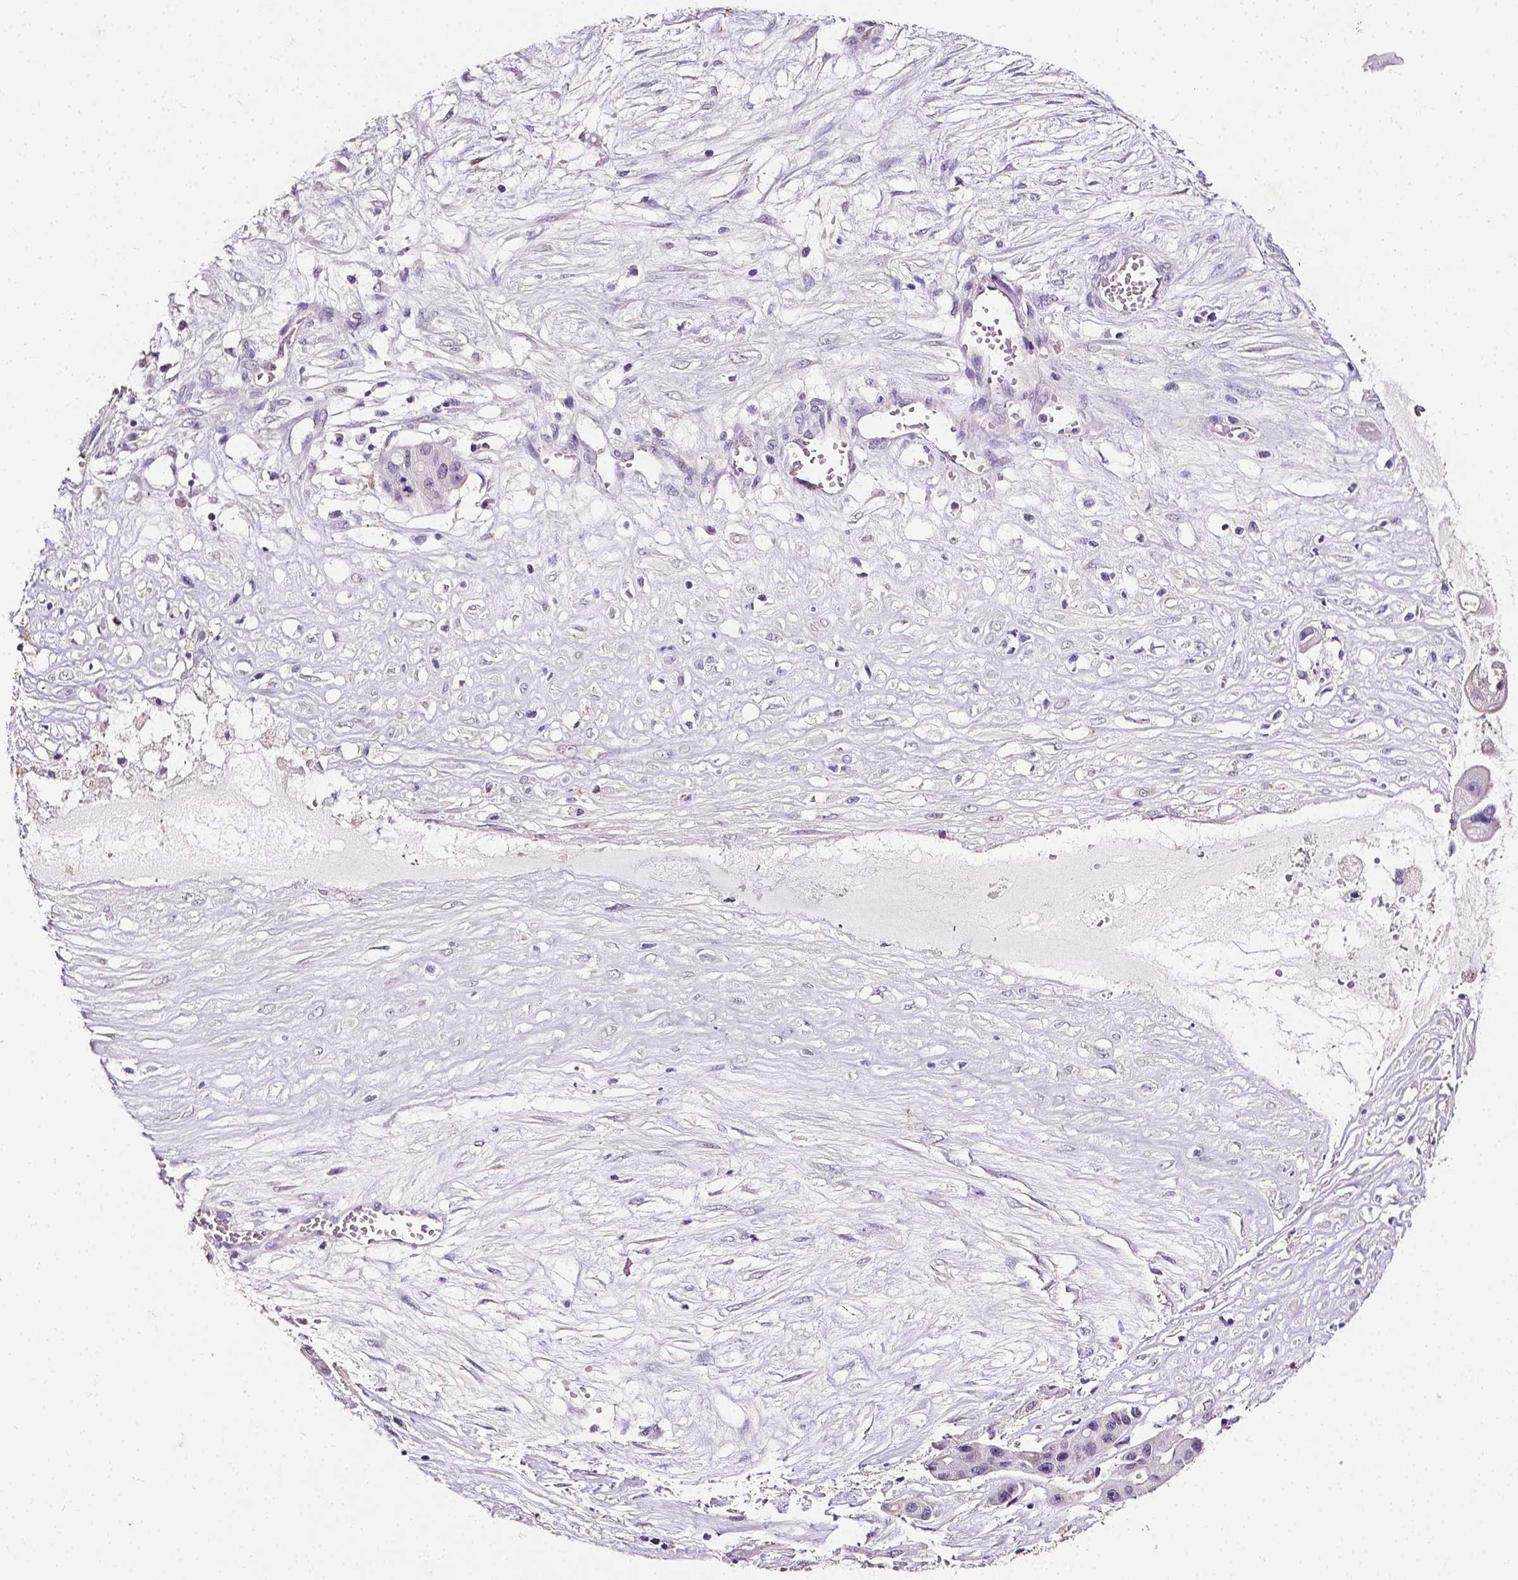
{"staining": {"intensity": "negative", "quantity": "none", "location": "none"}, "tissue": "ovarian cancer", "cell_type": "Tumor cells", "image_type": "cancer", "snomed": [{"axis": "morphology", "description": "Cystadenocarcinoma, serous, NOS"}, {"axis": "topography", "description": "Ovary"}], "caption": "Image shows no protein expression in tumor cells of ovarian cancer tissue.", "gene": "PSAT1", "patient": {"sex": "female", "age": 56}}